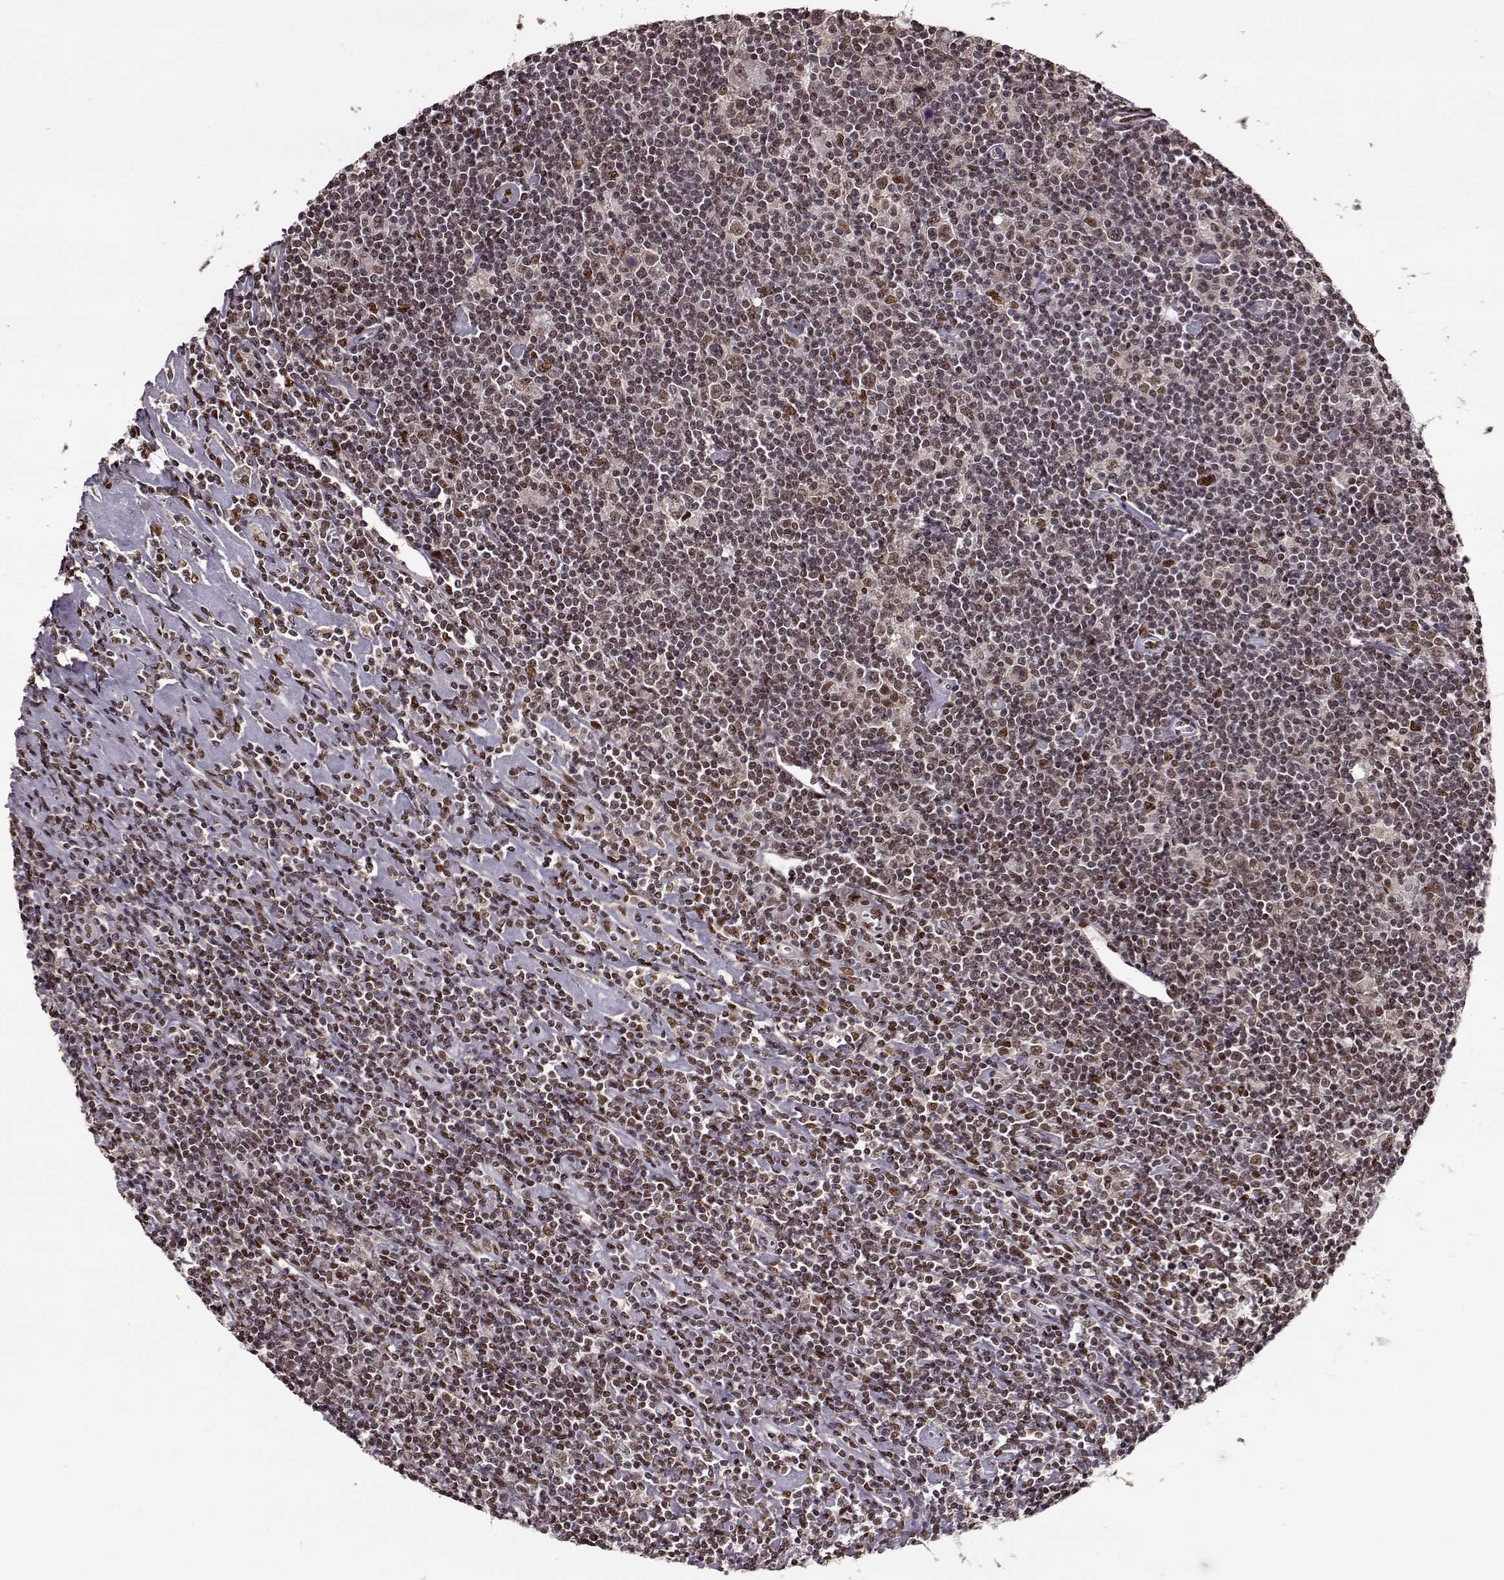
{"staining": {"intensity": "moderate", "quantity": "25%-75%", "location": "nuclear"}, "tissue": "lymphoma", "cell_type": "Tumor cells", "image_type": "cancer", "snomed": [{"axis": "morphology", "description": "Hodgkin's disease, NOS"}, {"axis": "topography", "description": "Lymph node"}], "caption": "High-power microscopy captured an immunohistochemistry (IHC) image of Hodgkin's disease, revealing moderate nuclear expression in approximately 25%-75% of tumor cells.", "gene": "FTO", "patient": {"sex": "male", "age": 40}}